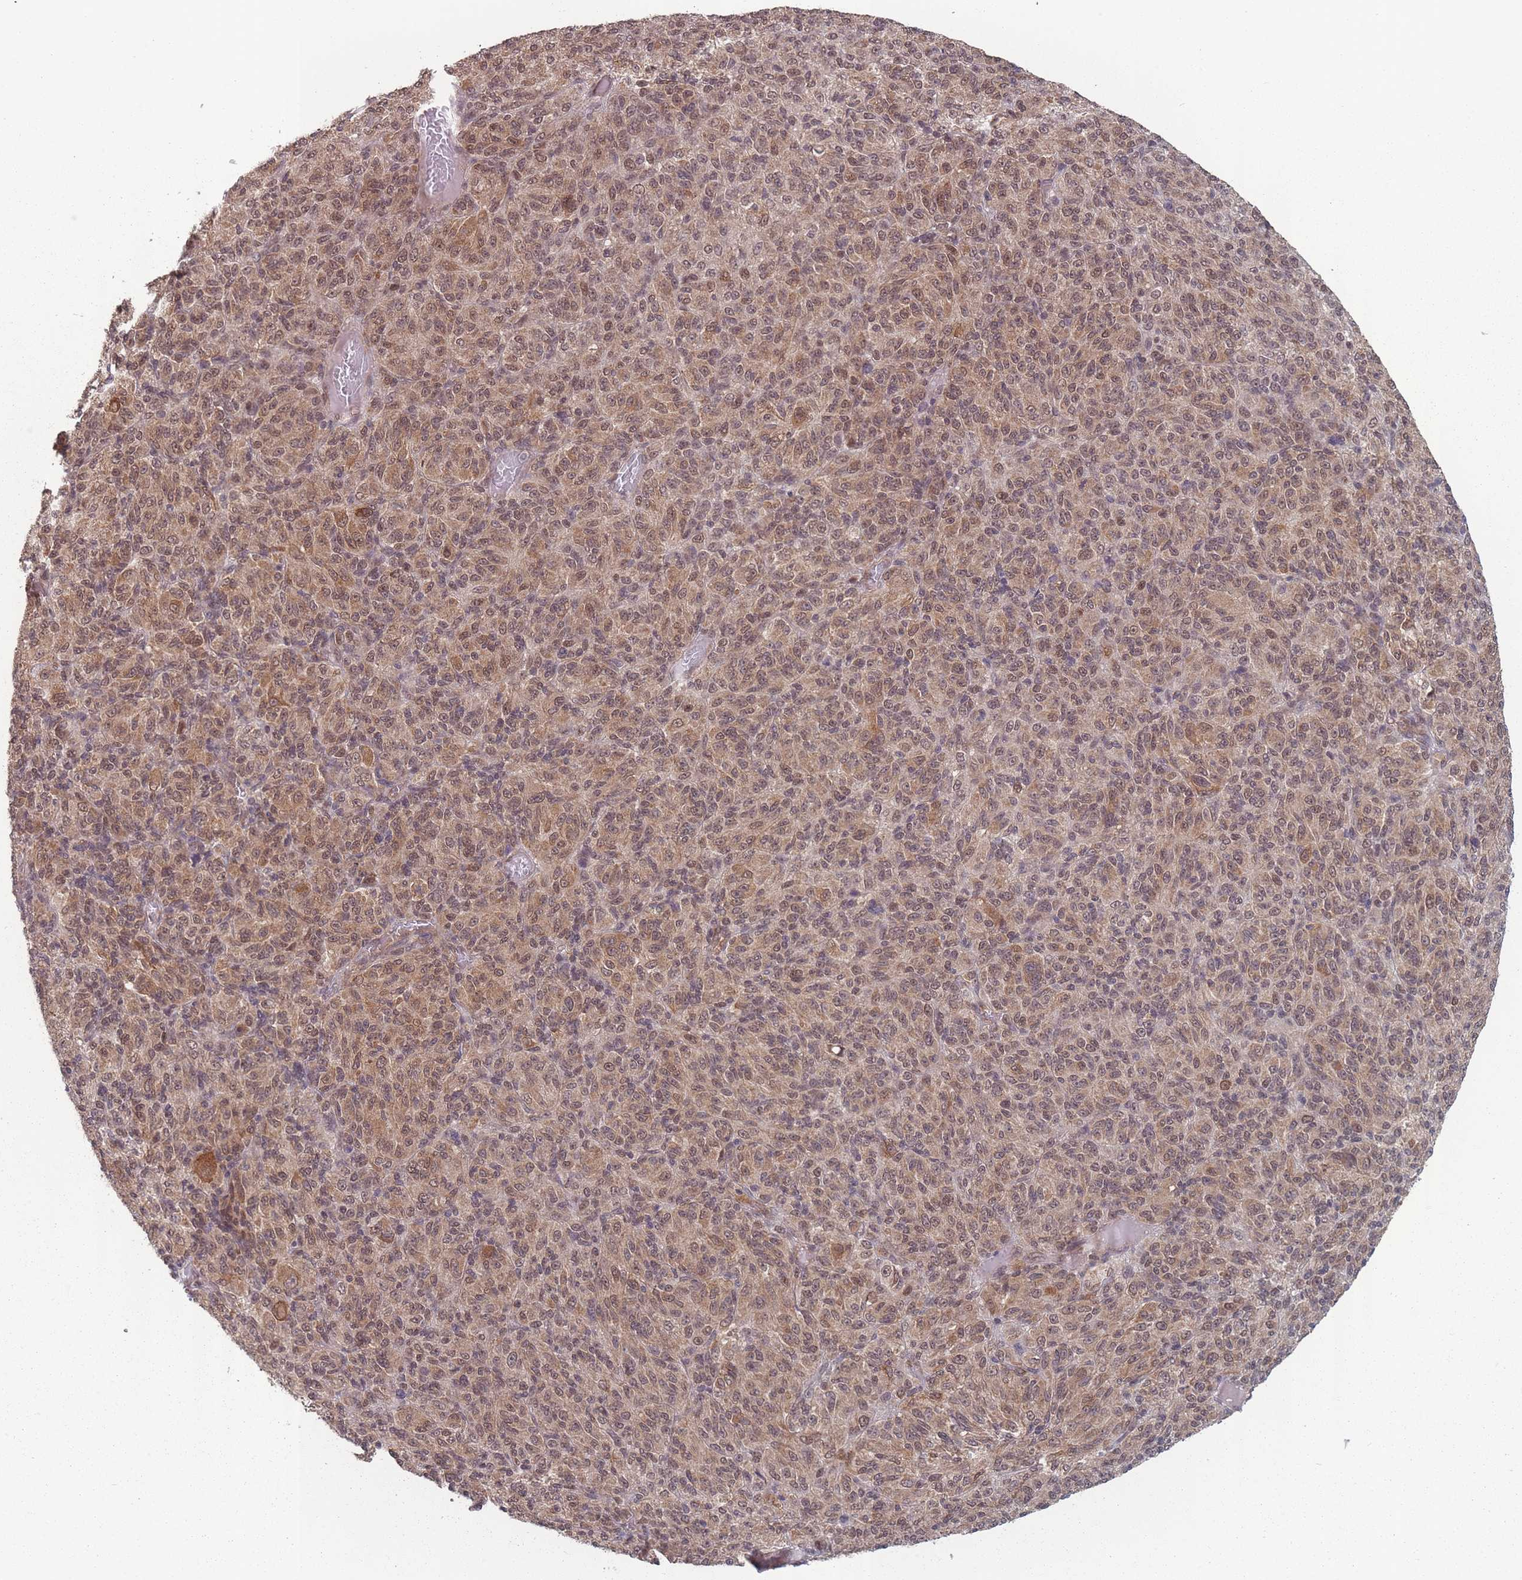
{"staining": {"intensity": "moderate", "quantity": ">75%", "location": "cytoplasmic/membranous,nuclear"}, "tissue": "melanoma", "cell_type": "Tumor cells", "image_type": "cancer", "snomed": [{"axis": "morphology", "description": "Malignant melanoma, Metastatic site"}, {"axis": "topography", "description": "Brain"}], "caption": "Protein staining of melanoma tissue demonstrates moderate cytoplasmic/membranous and nuclear staining in about >75% of tumor cells. (DAB = brown stain, brightfield microscopy at high magnification).", "gene": "CNTRL", "patient": {"sex": "female", "age": 56}}